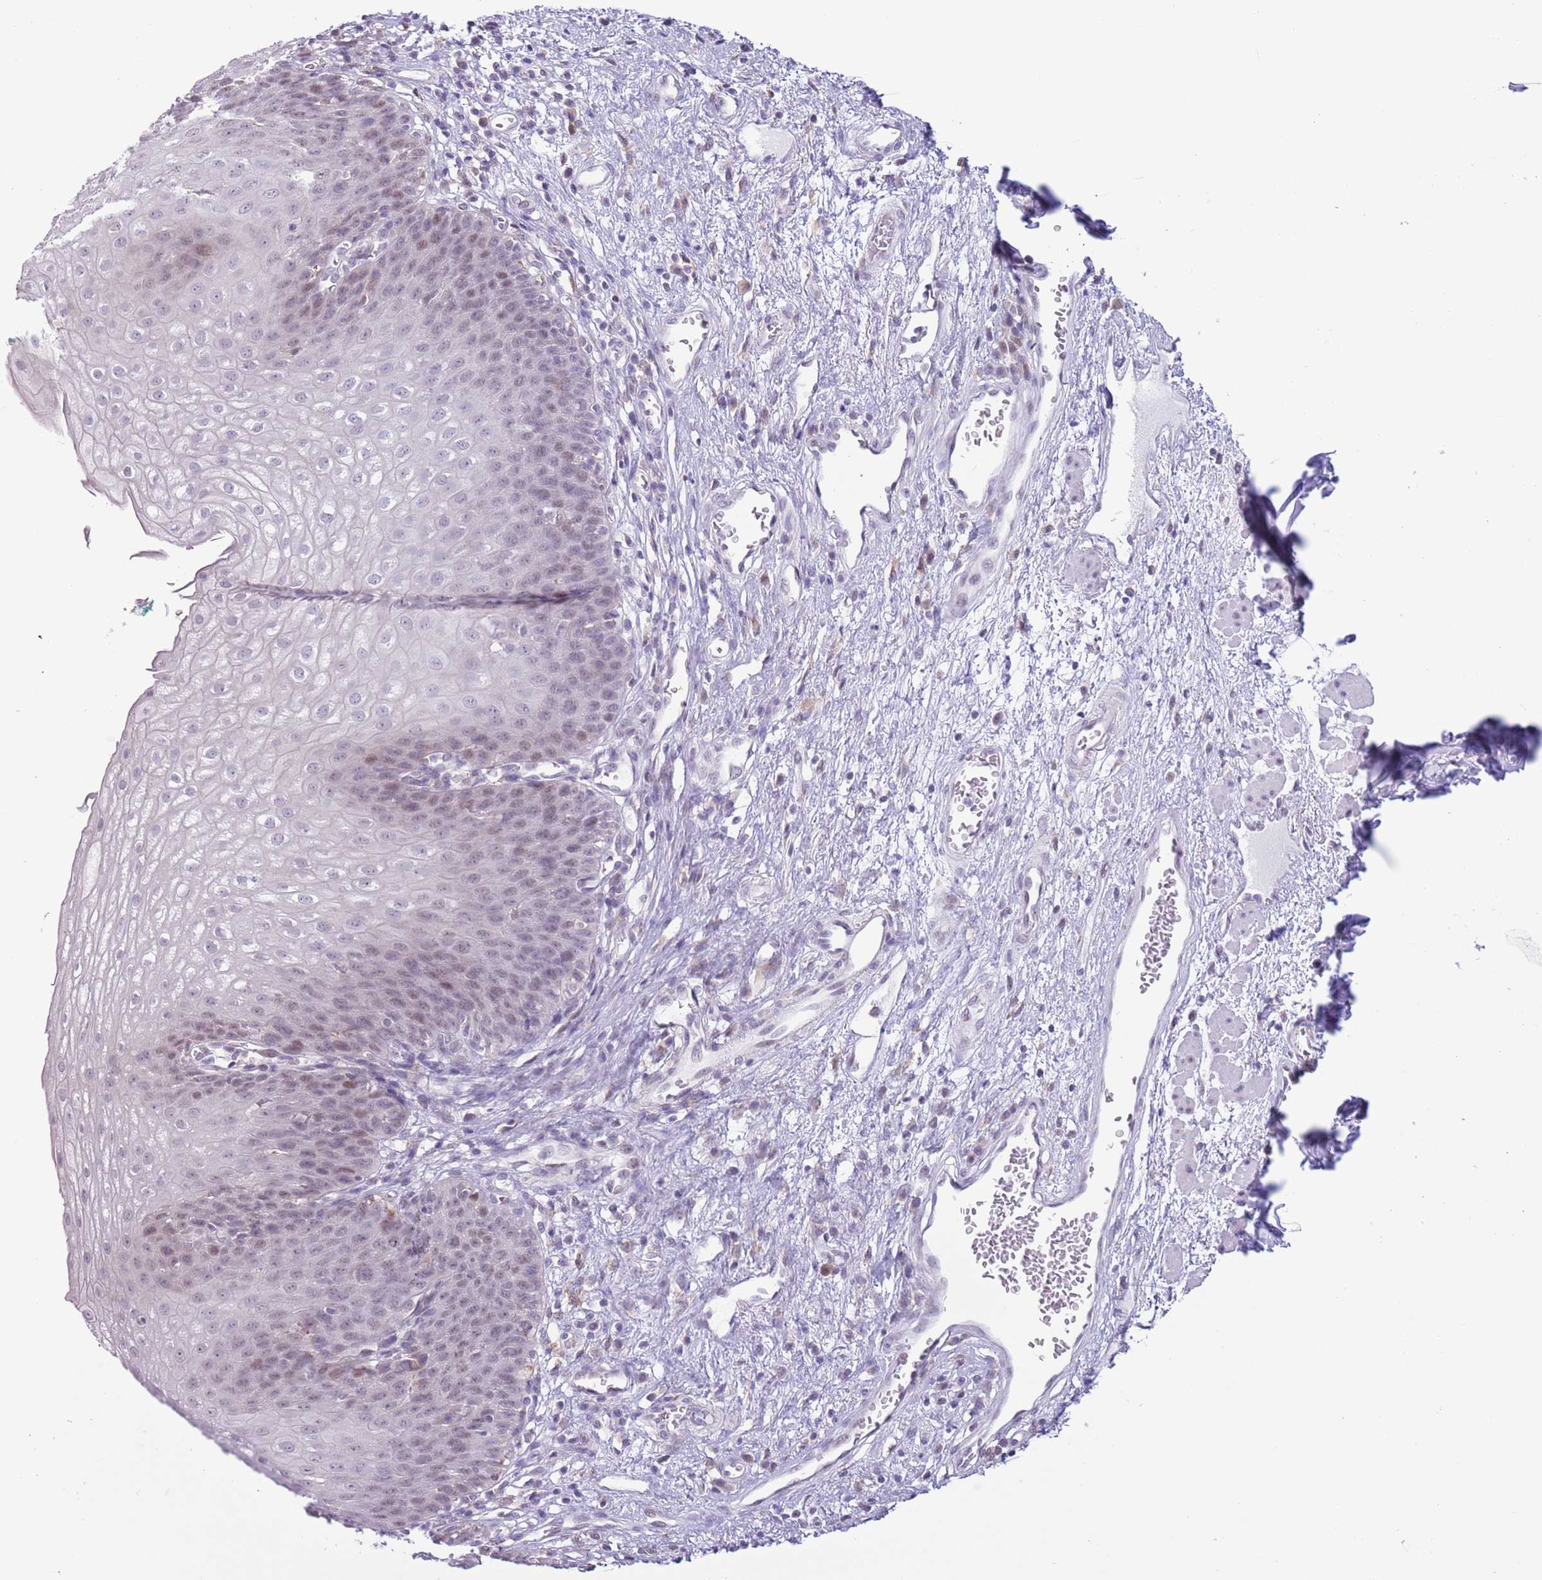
{"staining": {"intensity": "weak", "quantity": "25%-75%", "location": "nuclear"}, "tissue": "esophagus", "cell_type": "Squamous epithelial cells", "image_type": "normal", "snomed": [{"axis": "morphology", "description": "Normal tissue, NOS"}, {"axis": "topography", "description": "Esophagus"}], "caption": "Esophagus stained for a protein reveals weak nuclear positivity in squamous epithelial cells. (DAB IHC, brown staining for protein, blue staining for nuclei).", "gene": "ZNF576", "patient": {"sex": "male", "age": 71}}